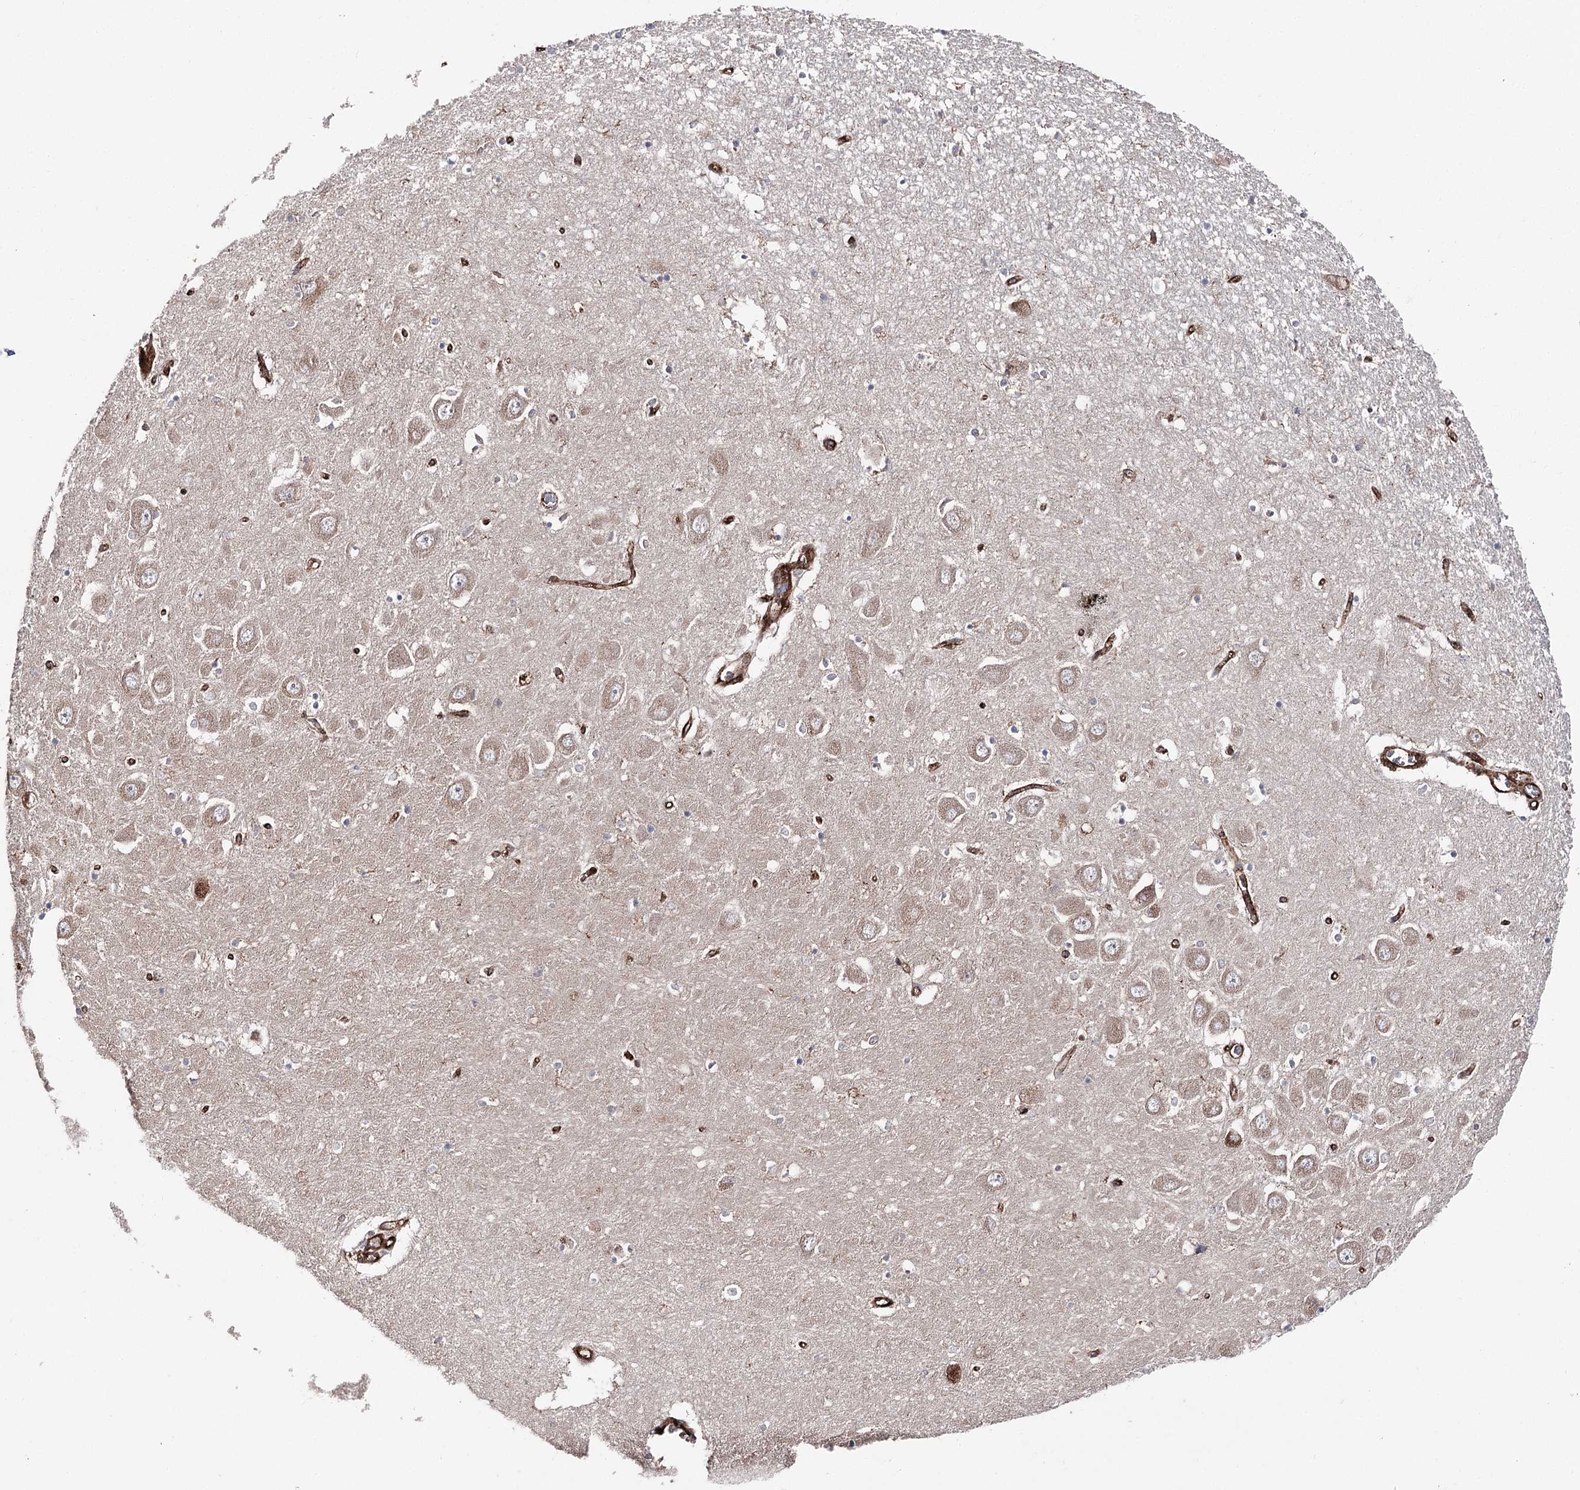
{"staining": {"intensity": "weak", "quantity": "<25%", "location": "cytoplasmic/membranous"}, "tissue": "hippocampus", "cell_type": "Glial cells", "image_type": "normal", "snomed": [{"axis": "morphology", "description": "Normal tissue, NOS"}, {"axis": "topography", "description": "Hippocampus"}], "caption": "Immunohistochemical staining of normal hippocampus demonstrates no significant staining in glial cells.", "gene": "MIB1", "patient": {"sex": "male", "age": 70}}